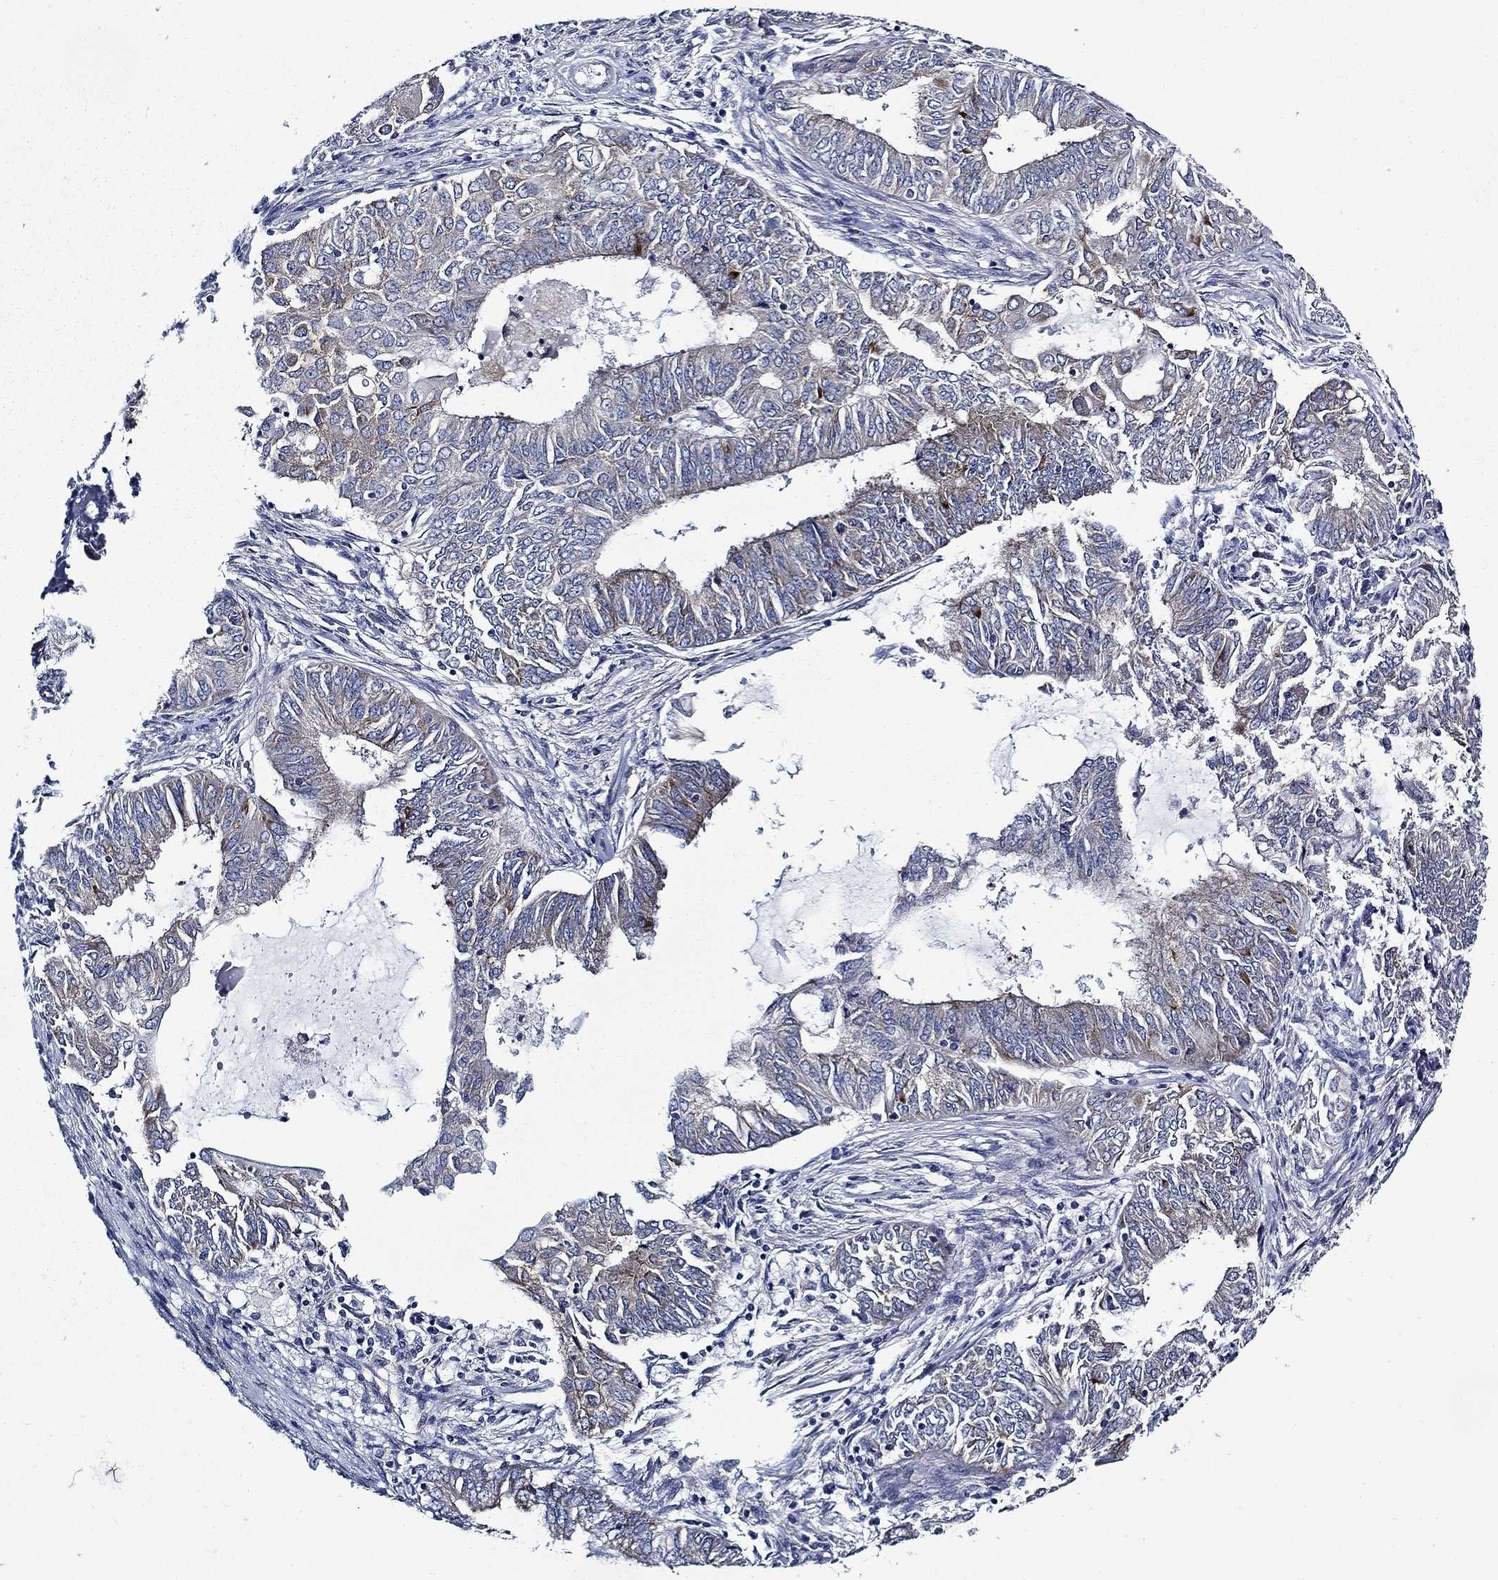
{"staining": {"intensity": "negative", "quantity": "none", "location": "none"}, "tissue": "endometrial cancer", "cell_type": "Tumor cells", "image_type": "cancer", "snomed": [{"axis": "morphology", "description": "Adenocarcinoma, NOS"}, {"axis": "topography", "description": "Endometrium"}], "caption": "Tumor cells show no significant staining in adenocarcinoma (endometrial).", "gene": "FXR1", "patient": {"sex": "female", "age": 62}}